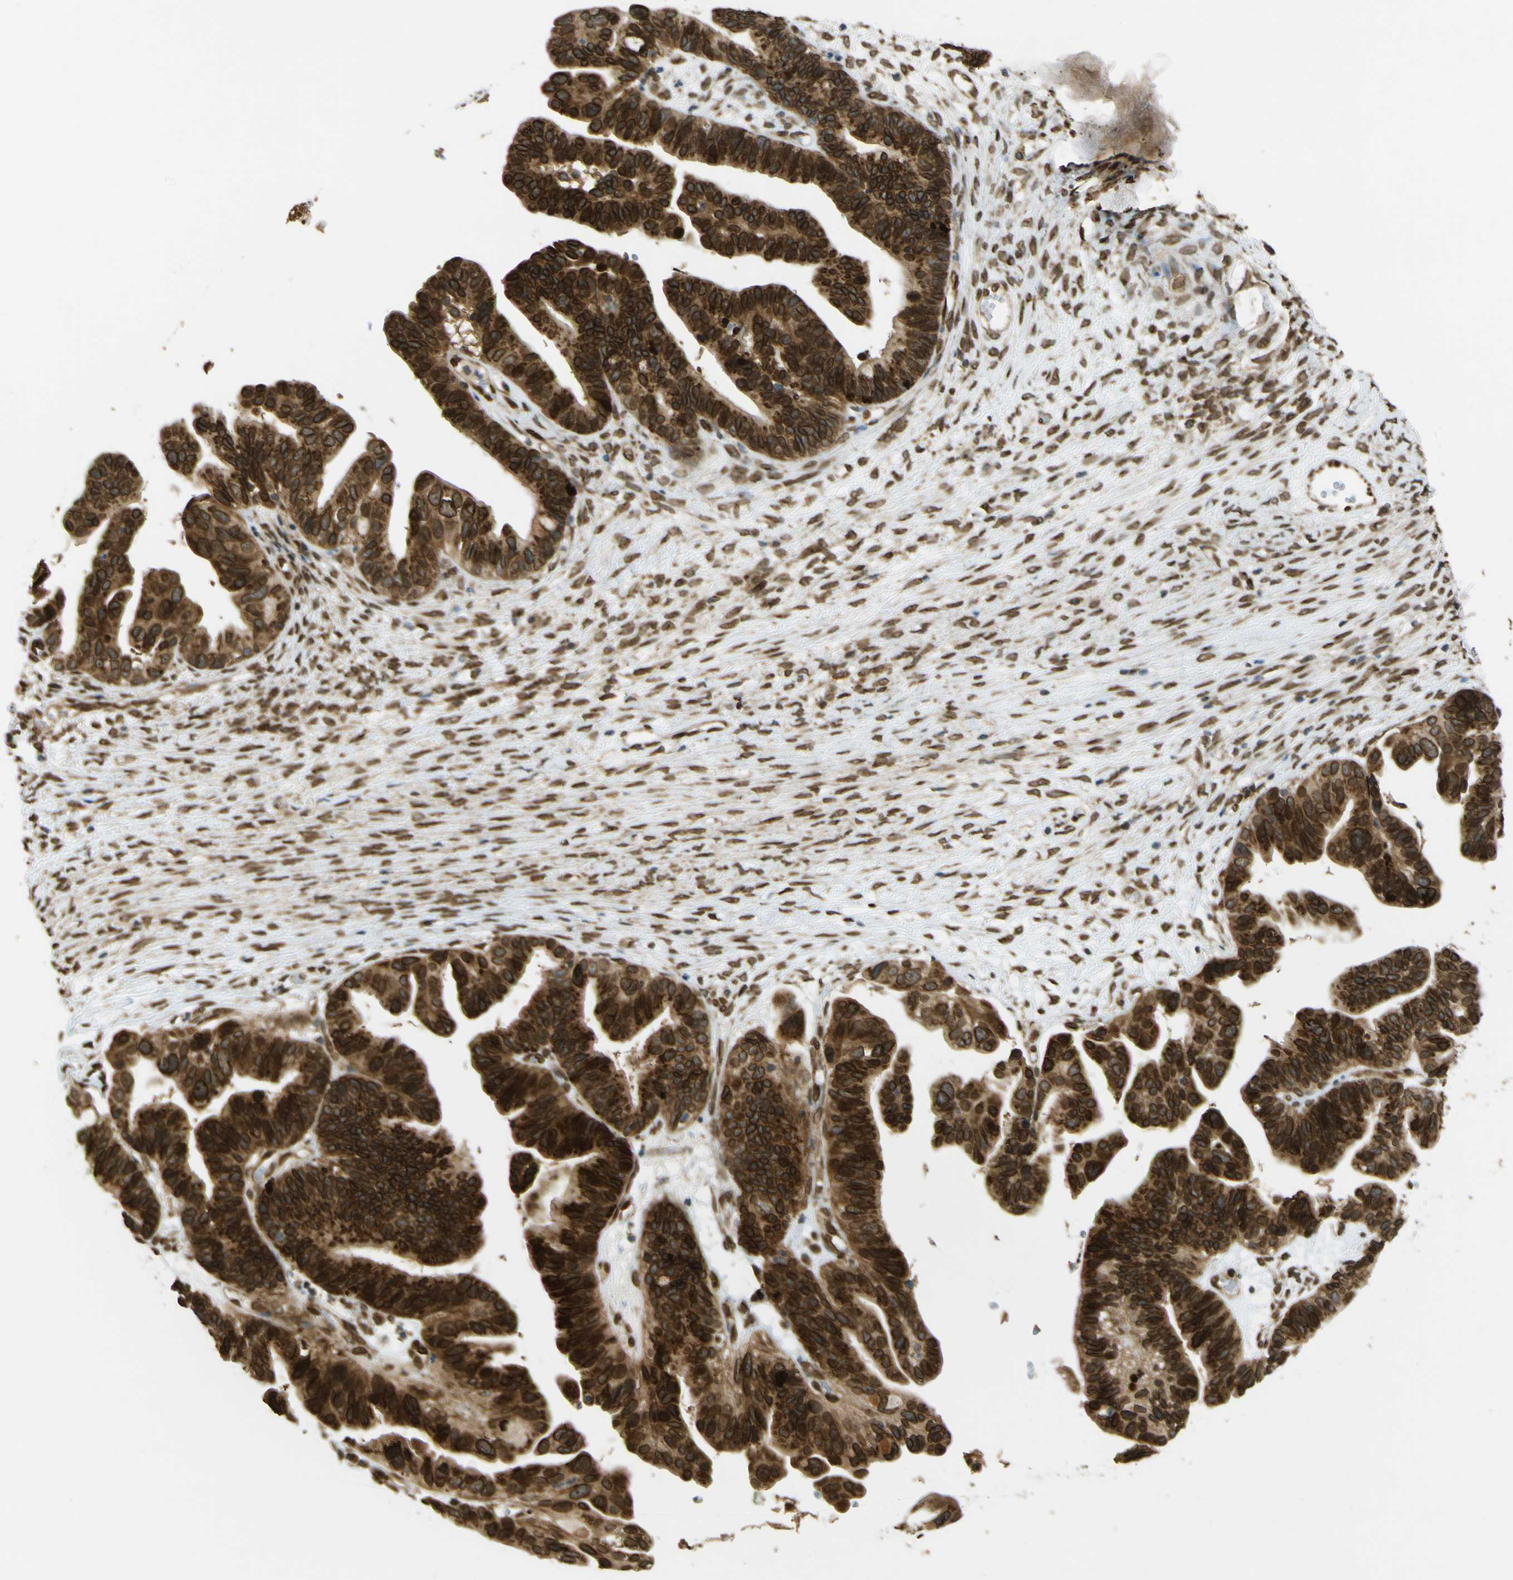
{"staining": {"intensity": "strong", "quantity": ">75%", "location": "cytoplasmic/membranous,nuclear"}, "tissue": "ovarian cancer", "cell_type": "Tumor cells", "image_type": "cancer", "snomed": [{"axis": "morphology", "description": "Cystadenocarcinoma, serous, NOS"}, {"axis": "topography", "description": "Ovary"}], "caption": "Immunohistochemical staining of human ovarian cancer (serous cystadenocarcinoma) shows high levels of strong cytoplasmic/membranous and nuclear positivity in approximately >75% of tumor cells.", "gene": "GALNT1", "patient": {"sex": "female", "age": 56}}